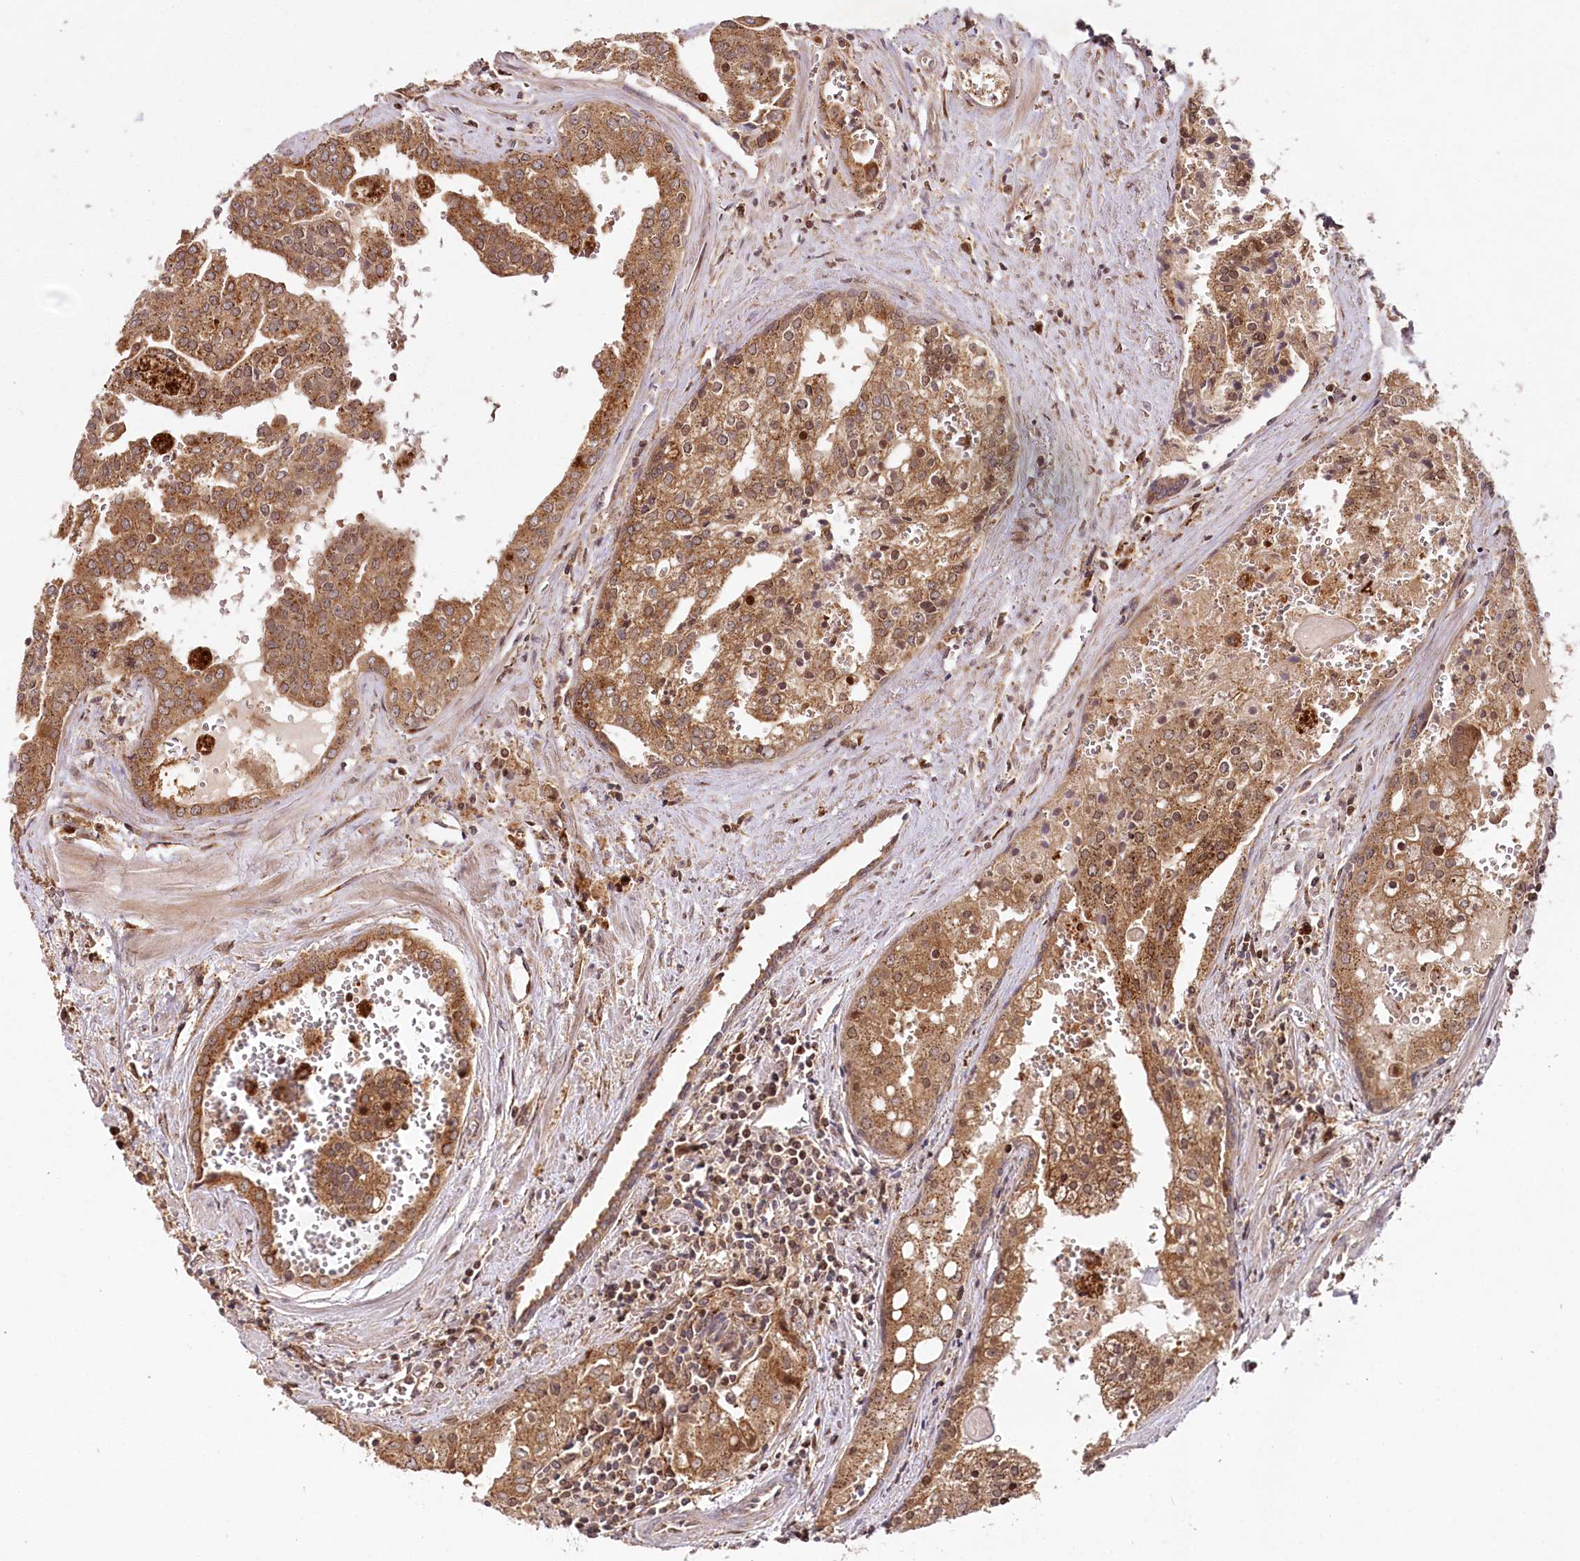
{"staining": {"intensity": "moderate", "quantity": ">75%", "location": "cytoplasmic/membranous"}, "tissue": "prostate cancer", "cell_type": "Tumor cells", "image_type": "cancer", "snomed": [{"axis": "morphology", "description": "Adenocarcinoma, High grade"}, {"axis": "topography", "description": "Prostate"}], "caption": "The immunohistochemical stain labels moderate cytoplasmic/membranous expression in tumor cells of prostate adenocarcinoma (high-grade) tissue. (Brightfield microscopy of DAB IHC at high magnification).", "gene": "COPG1", "patient": {"sex": "male", "age": 68}}